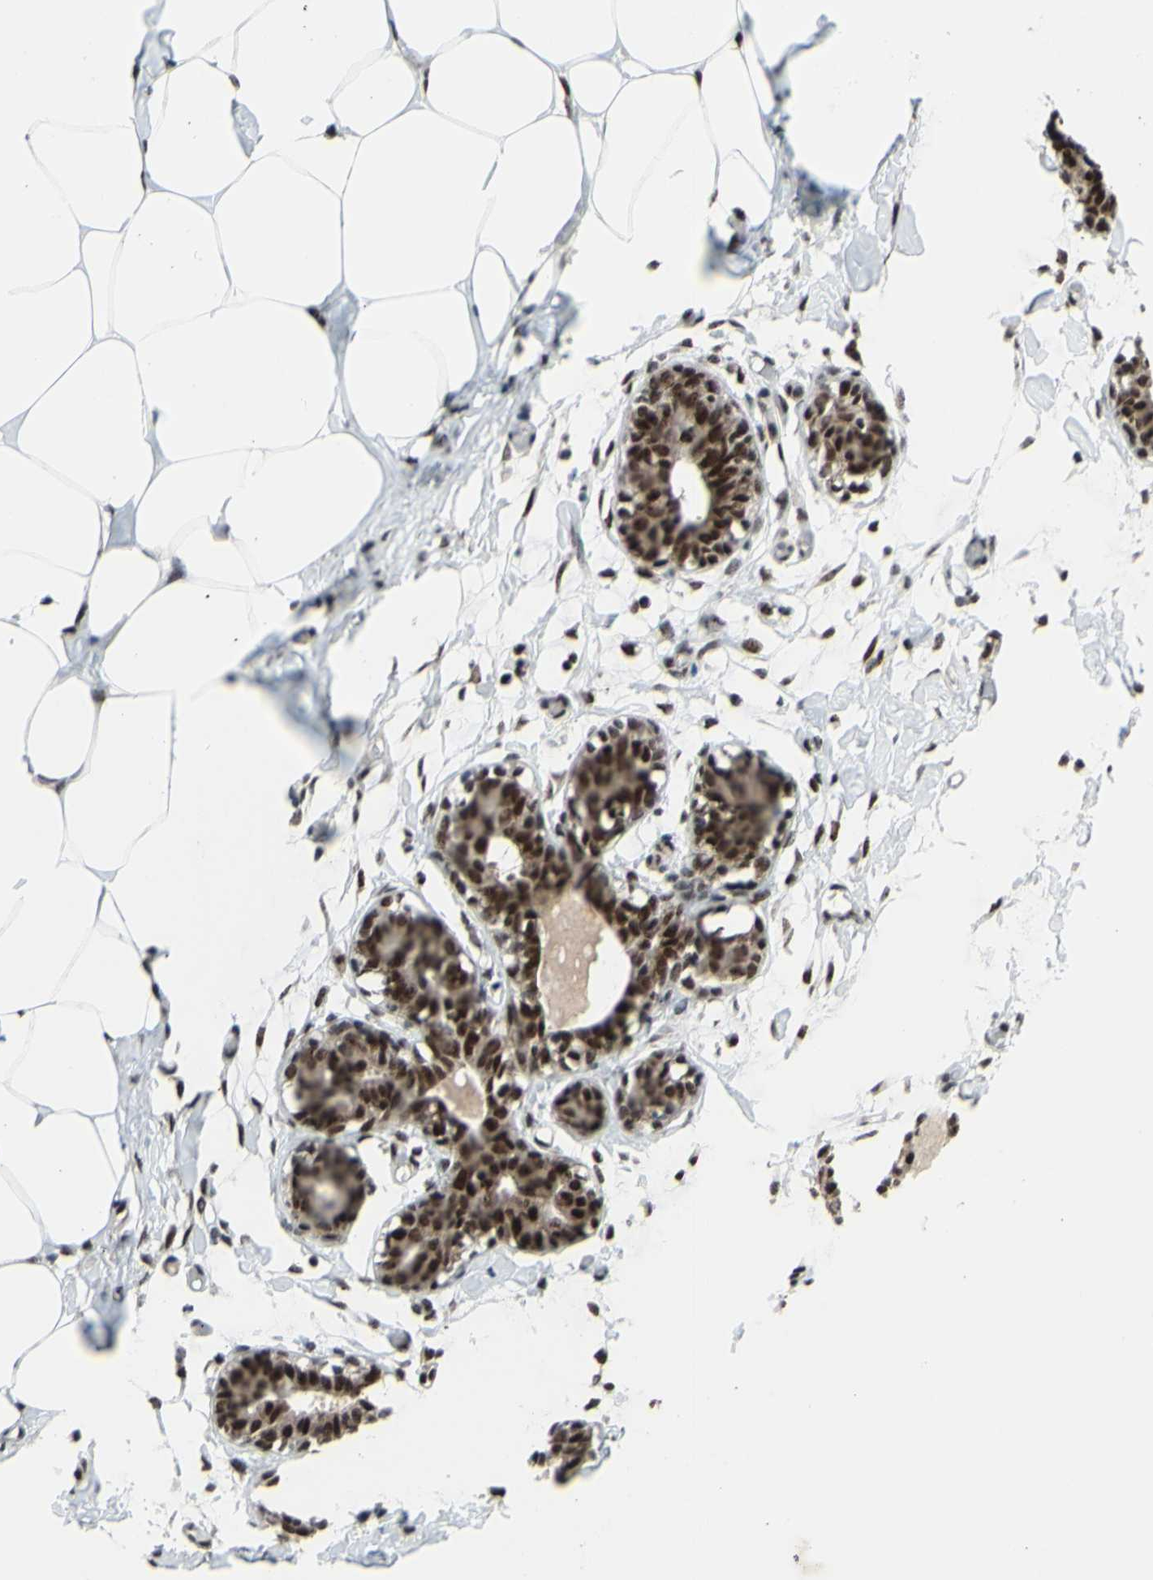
{"staining": {"intensity": "moderate", "quantity": ">75%", "location": "nuclear"}, "tissue": "adipose tissue", "cell_type": "Adipocytes", "image_type": "normal", "snomed": [{"axis": "morphology", "description": "Normal tissue, NOS"}, {"axis": "topography", "description": "Breast"}, {"axis": "topography", "description": "Adipose tissue"}], "caption": "A micrograph showing moderate nuclear staining in approximately >75% of adipocytes in unremarkable adipose tissue, as visualized by brown immunohistochemical staining.", "gene": "POLR1A", "patient": {"sex": "female", "age": 25}}